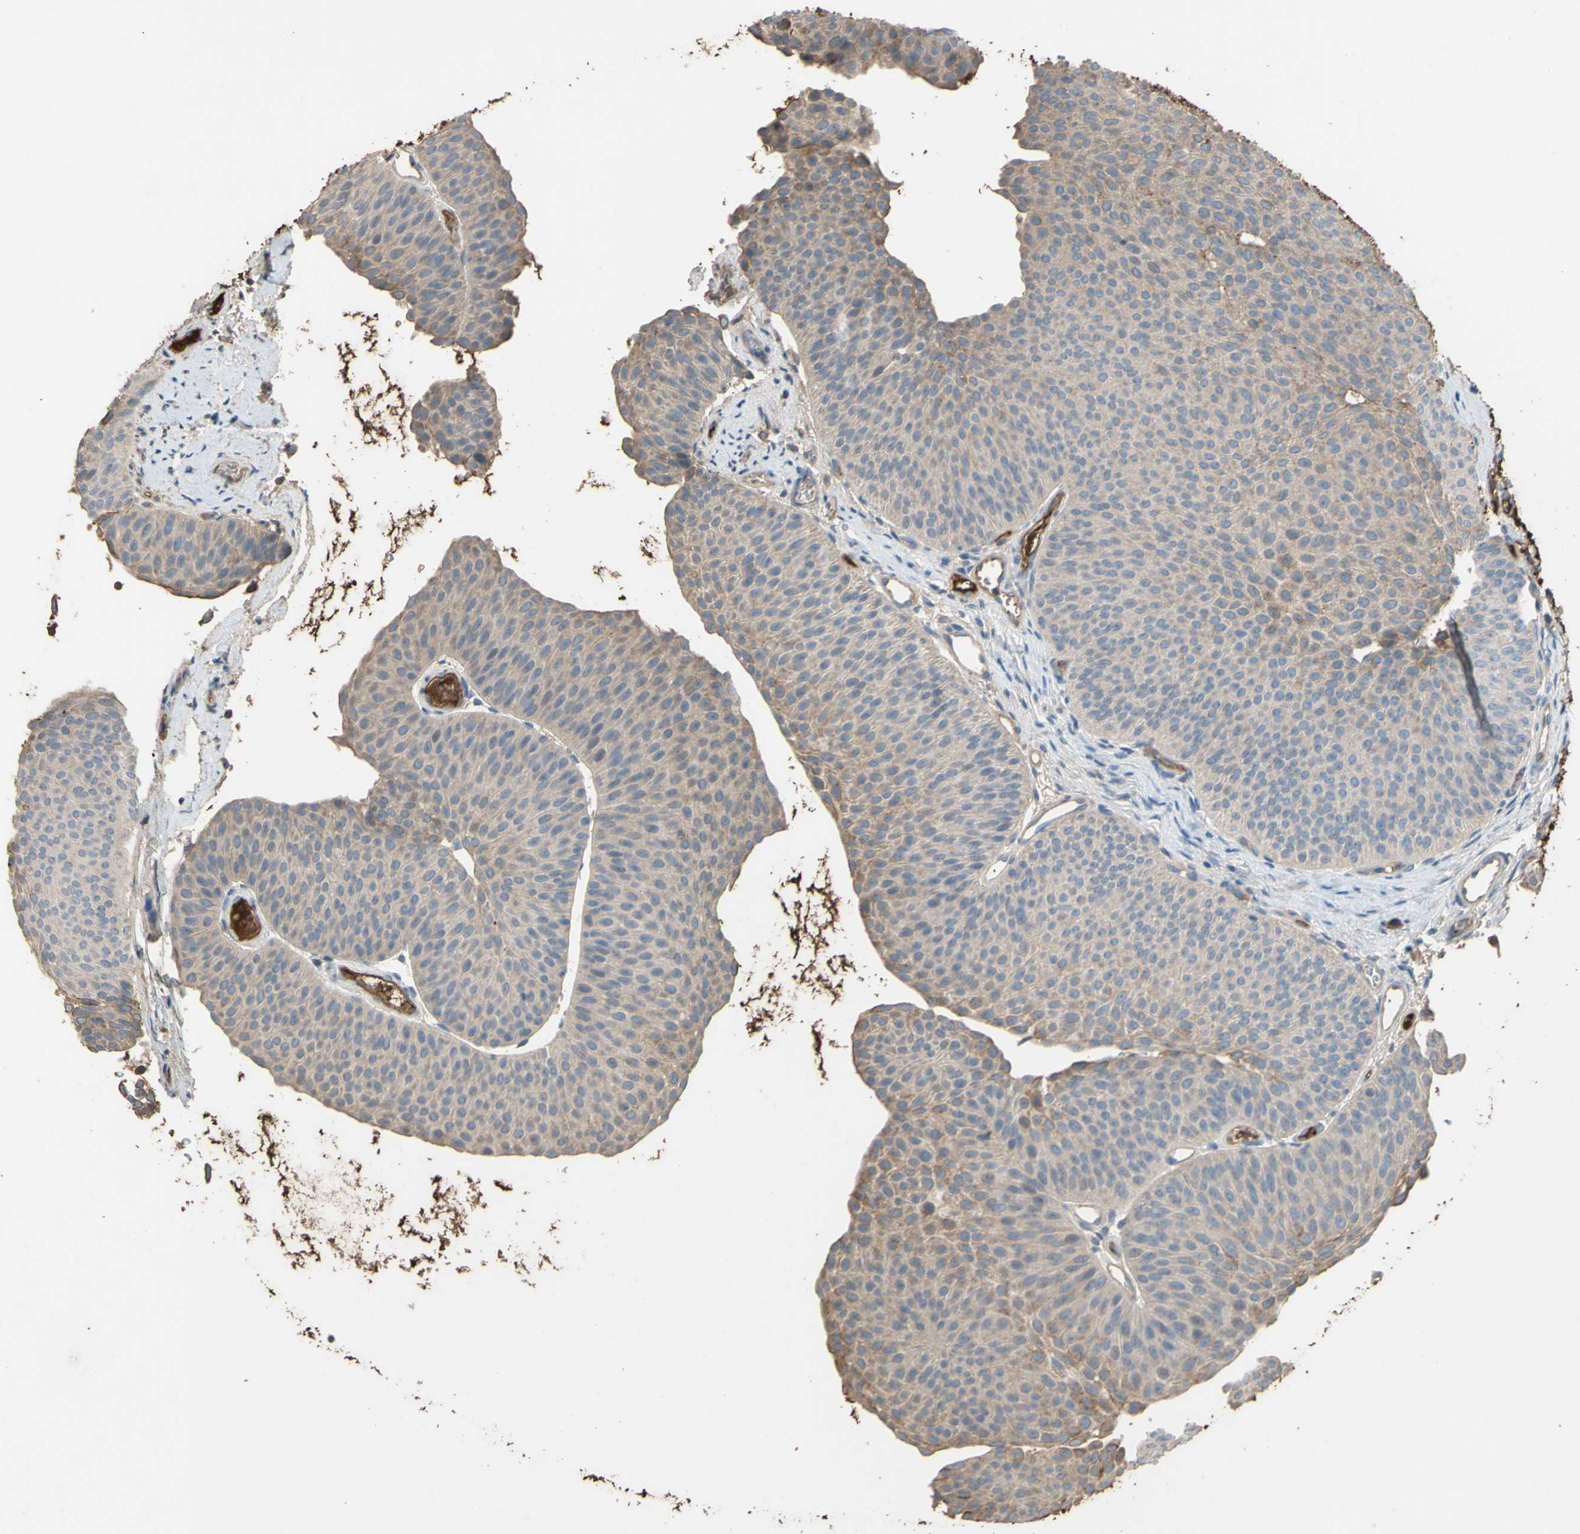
{"staining": {"intensity": "weak", "quantity": ">75%", "location": "cytoplasmic/membranous"}, "tissue": "urothelial cancer", "cell_type": "Tumor cells", "image_type": "cancer", "snomed": [{"axis": "morphology", "description": "Urothelial carcinoma, Low grade"}, {"axis": "topography", "description": "Urinary bladder"}], "caption": "Brown immunohistochemical staining in human urothelial cancer shows weak cytoplasmic/membranous positivity in approximately >75% of tumor cells.", "gene": "PTGDS", "patient": {"sex": "female", "age": 60}}